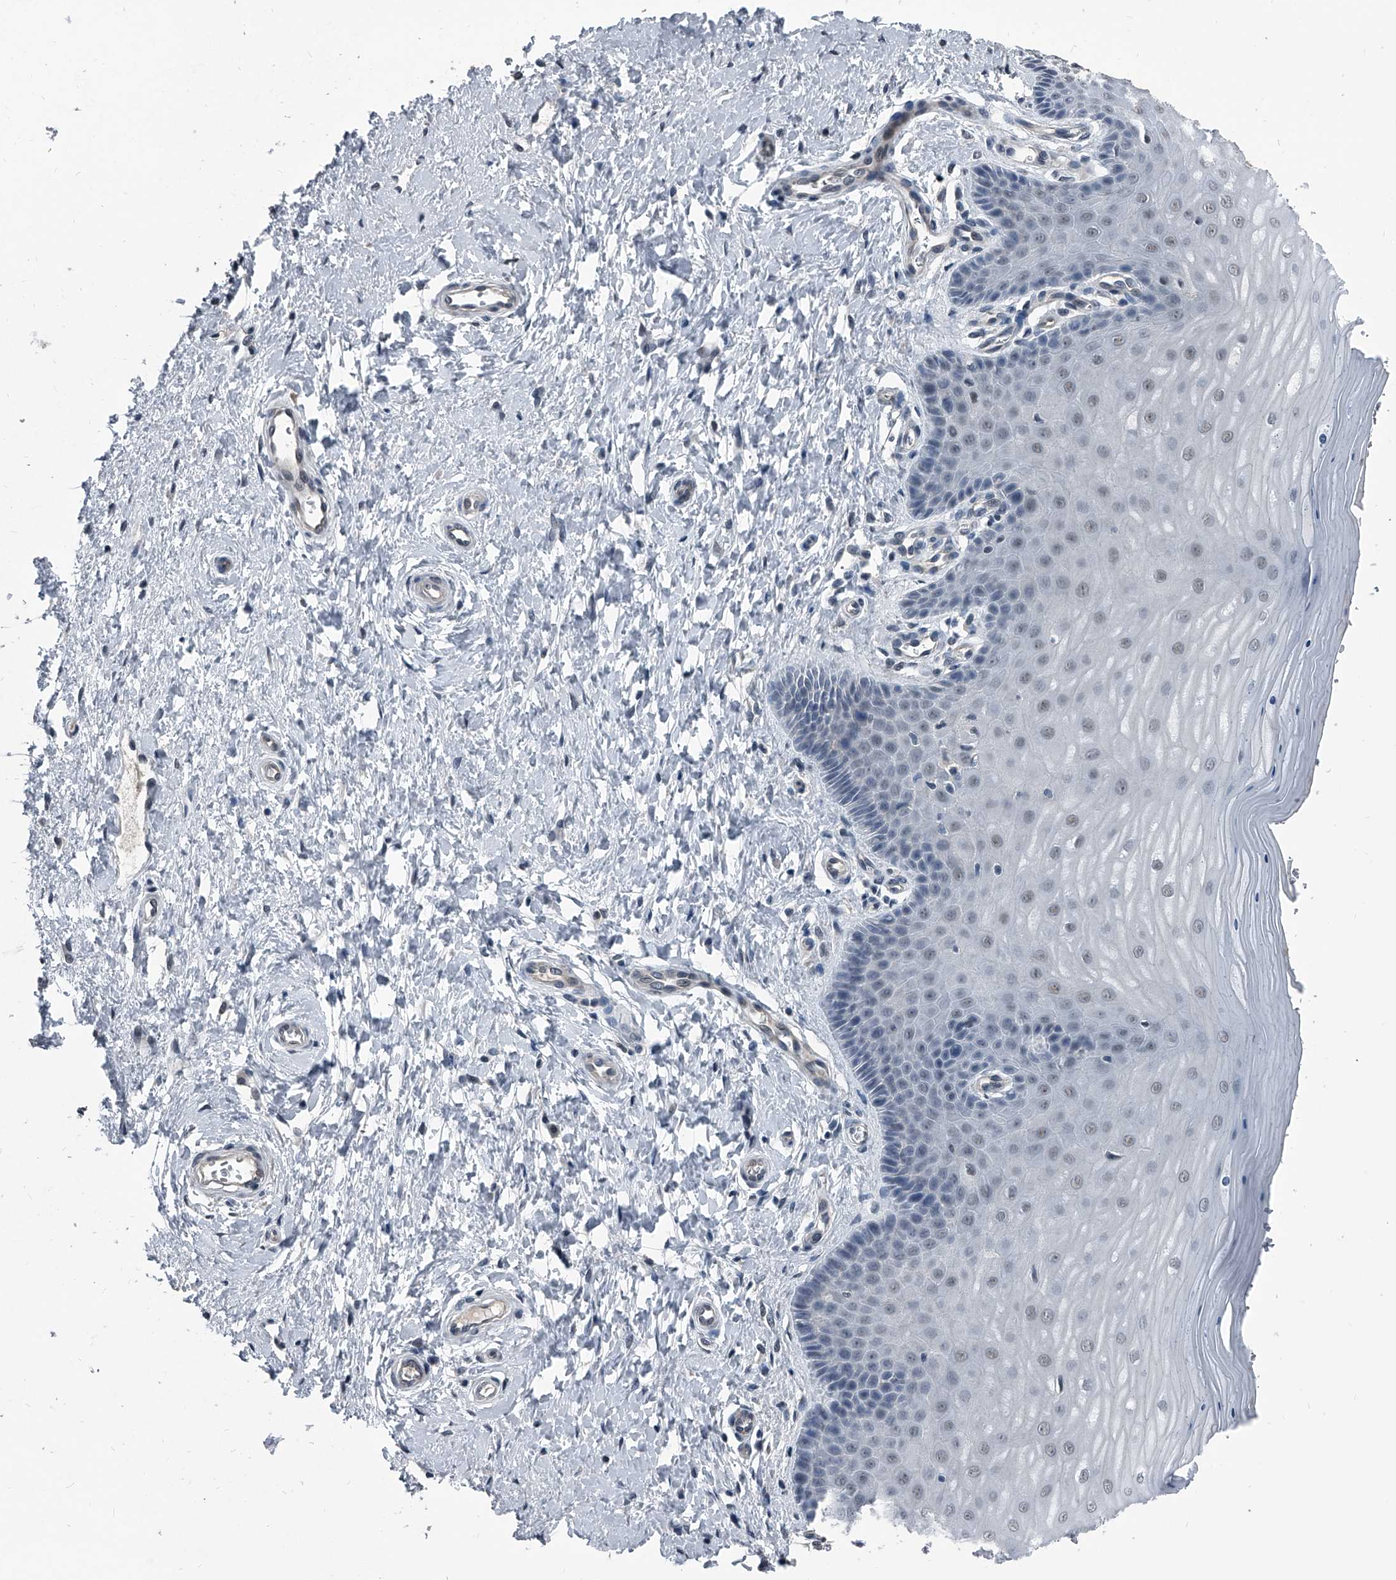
{"staining": {"intensity": "weak", "quantity": "<25%", "location": "cytoplasmic/membranous"}, "tissue": "cervix", "cell_type": "Glandular cells", "image_type": "normal", "snomed": [{"axis": "morphology", "description": "Normal tissue, NOS"}, {"axis": "topography", "description": "Cervix"}], "caption": "Immunohistochemical staining of unremarkable cervix shows no significant expression in glandular cells.", "gene": "MEN1", "patient": {"sex": "female", "age": 55}}